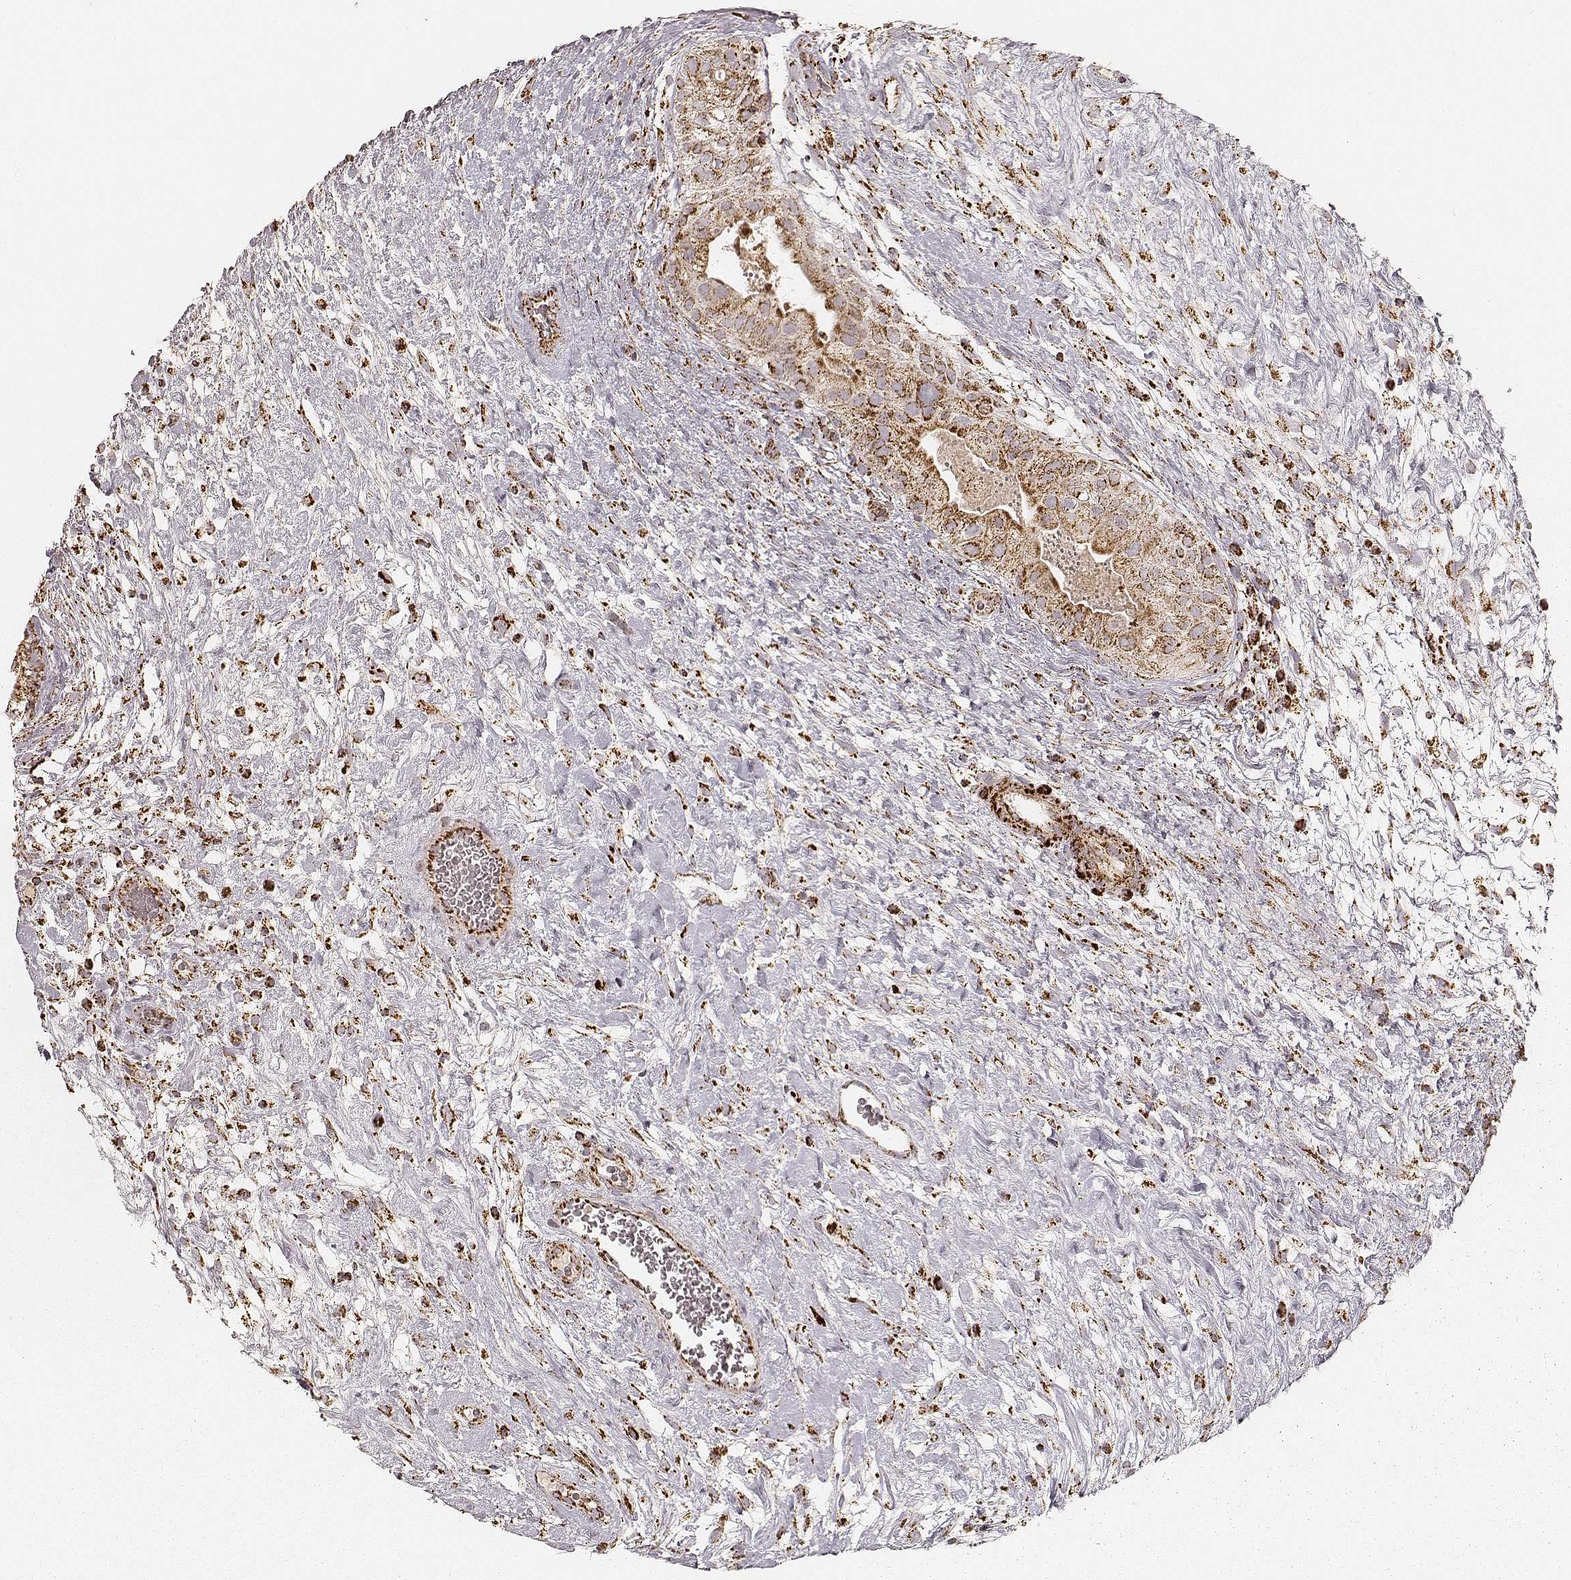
{"staining": {"intensity": "strong", "quantity": ">75%", "location": "cytoplasmic/membranous"}, "tissue": "testis cancer", "cell_type": "Tumor cells", "image_type": "cancer", "snomed": [{"axis": "morphology", "description": "Normal tissue, NOS"}, {"axis": "morphology", "description": "Carcinoma, Embryonal, NOS"}, {"axis": "topography", "description": "Testis"}], "caption": "This photomicrograph shows IHC staining of testis cancer (embryonal carcinoma), with high strong cytoplasmic/membranous expression in about >75% of tumor cells.", "gene": "CS", "patient": {"sex": "male", "age": 32}}